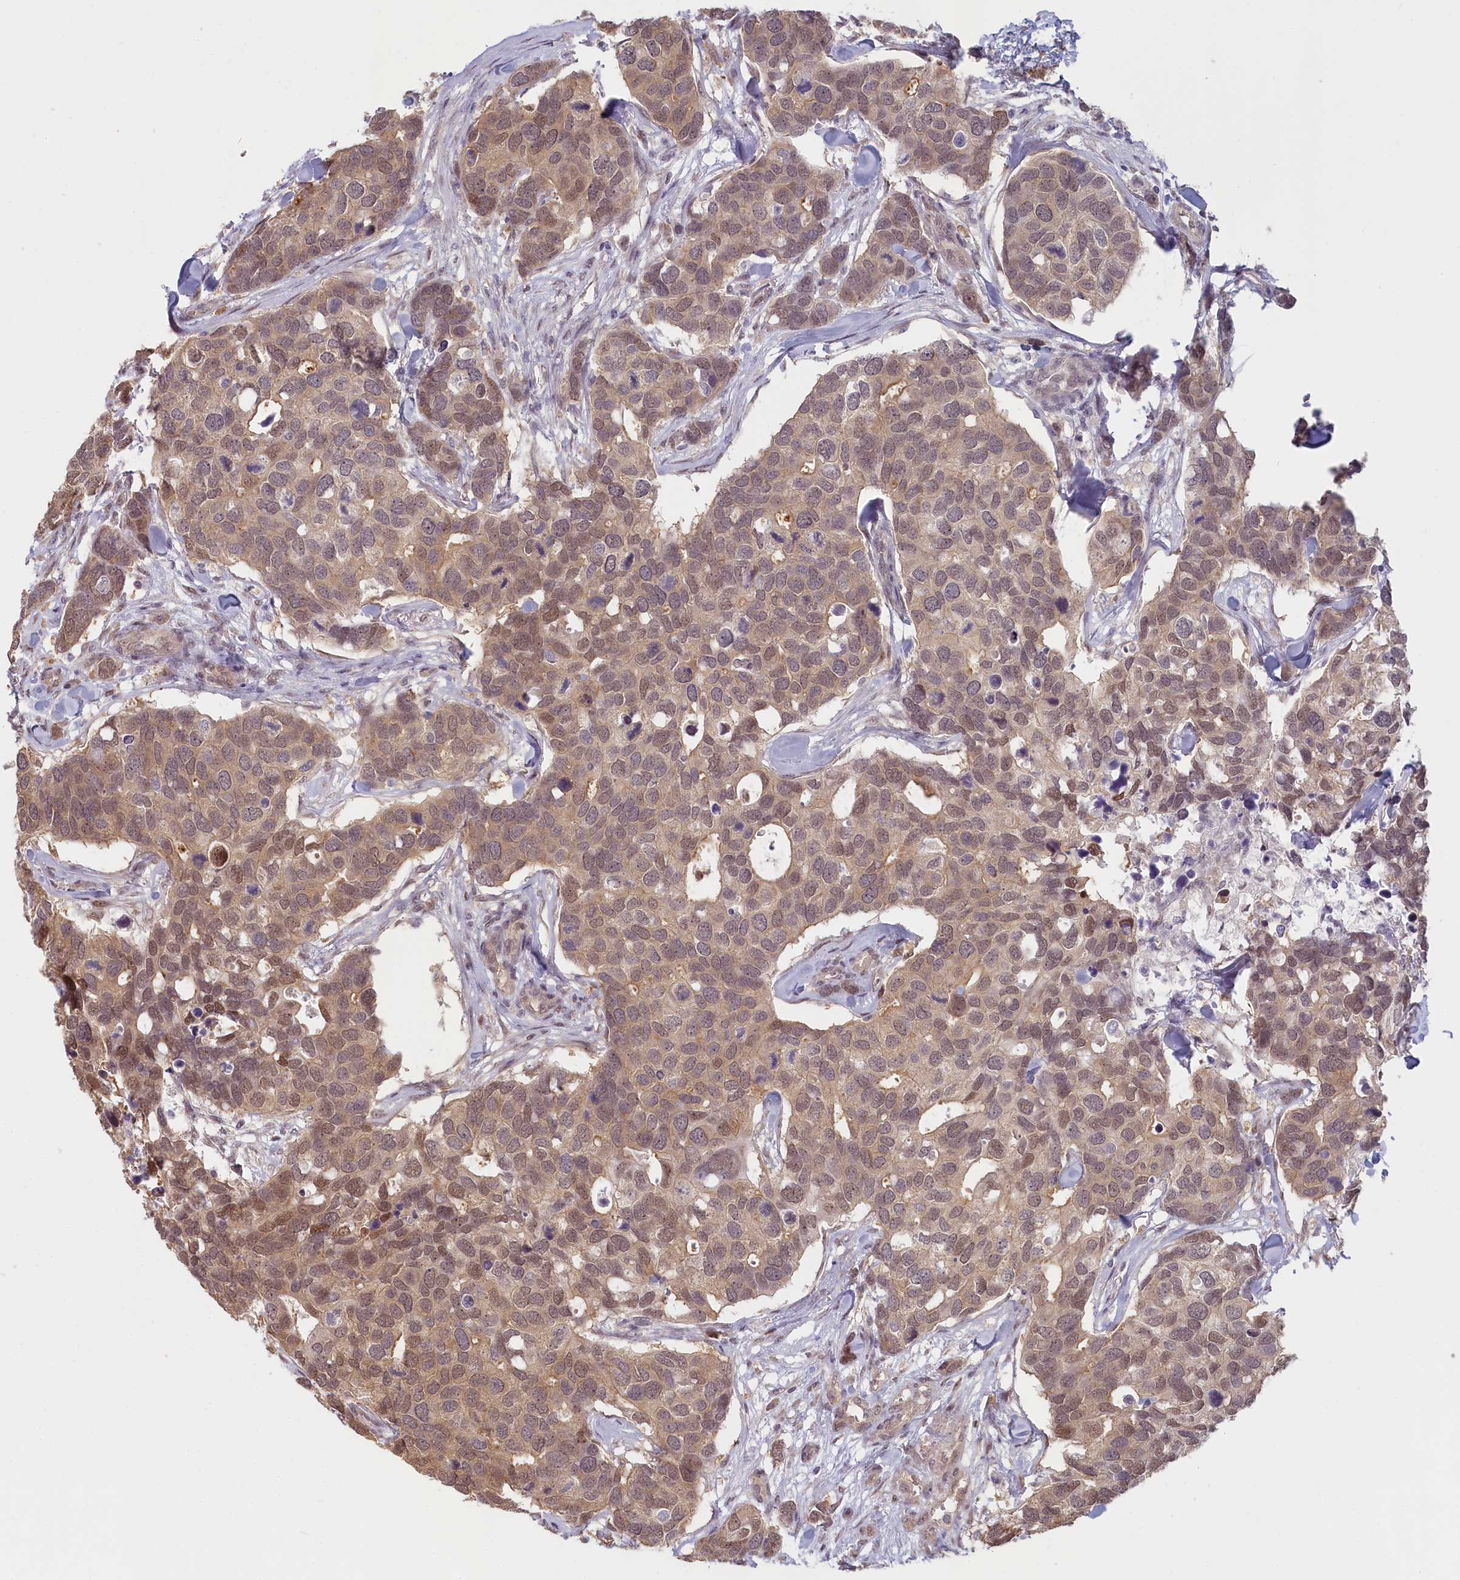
{"staining": {"intensity": "moderate", "quantity": ">75%", "location": "cytoplasmic/membranous,nuclear"}, "tissue": "breast cancer", "cell_type": "Tumor cells", "image_type": "cancer", "snomed": [{"axis": "morphology", "description": "Duct carcinoma"}, {"axis": "topography", "description": "Breast"}], "caption": "High-power microscopy captured an immunohistochemistry (IHC) histopathology image of breast cancer (invasive ductal carcinoma), revealing moderate cytoplasmic/membranous and nuclear expression in about >75% of tumor cells.", "gene": "C19orf44", "patient": {"sex": "female", "age": 83}}